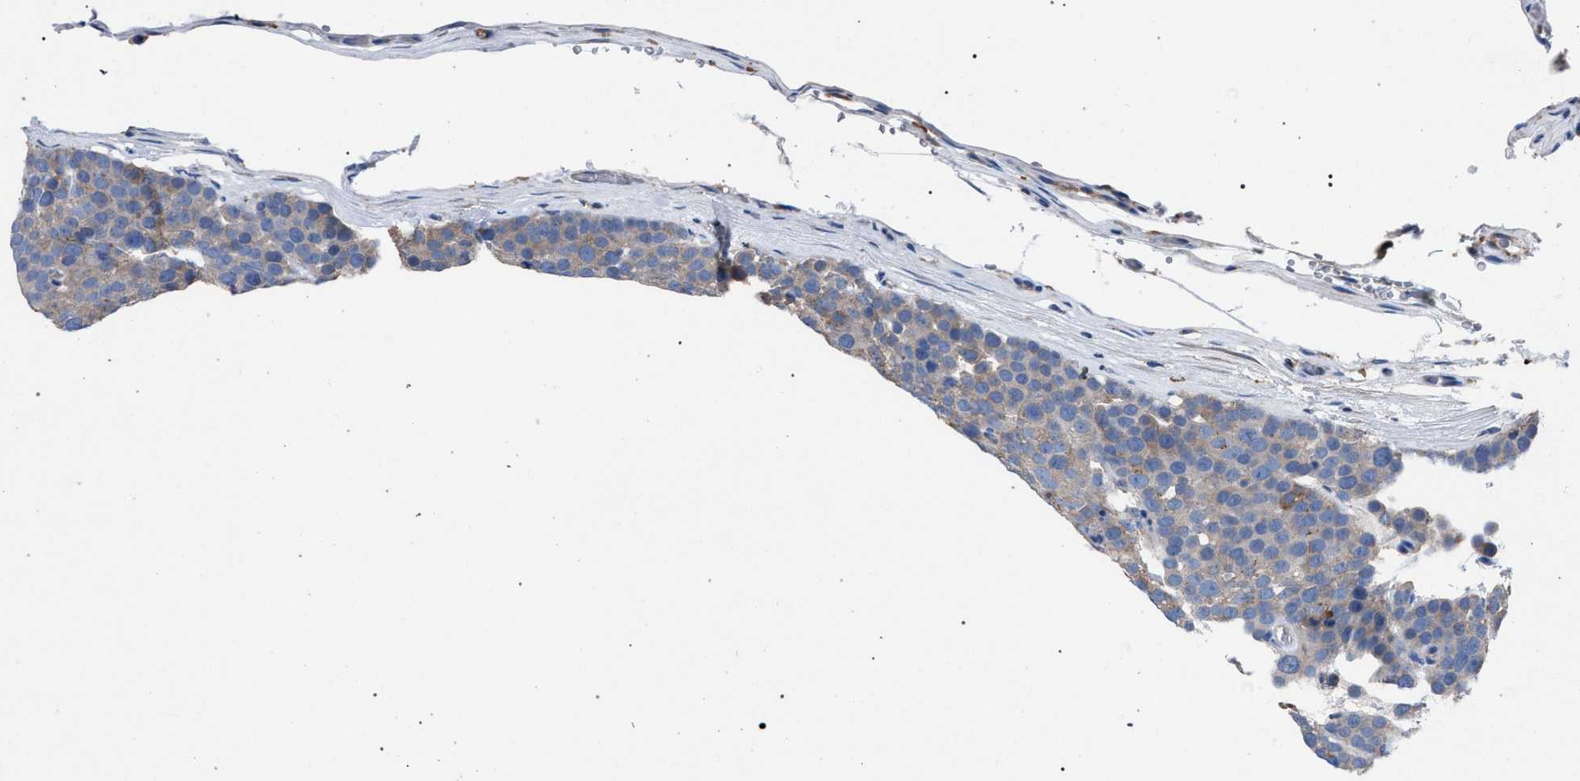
{"staining": {"intensity": "negative", "quantity": "none", "location": "none"}, "tissue": "testis cancer", "cell_type": "Tumor cells", "image_type": "cancer", "snomed": [{"axis": "morphology", "description": "Seminoma, NOS"}, {"axis": "topography", "description": "Testis"}], "caption": "The immunohistochemistry image has no significant positivity in tumor cells of testis cancer tissue. (DAB immunohistochemistry (IHC), high magnification).", "gene": "ATP6V0A1", "patient": {"sex": "male", "age": 71}}